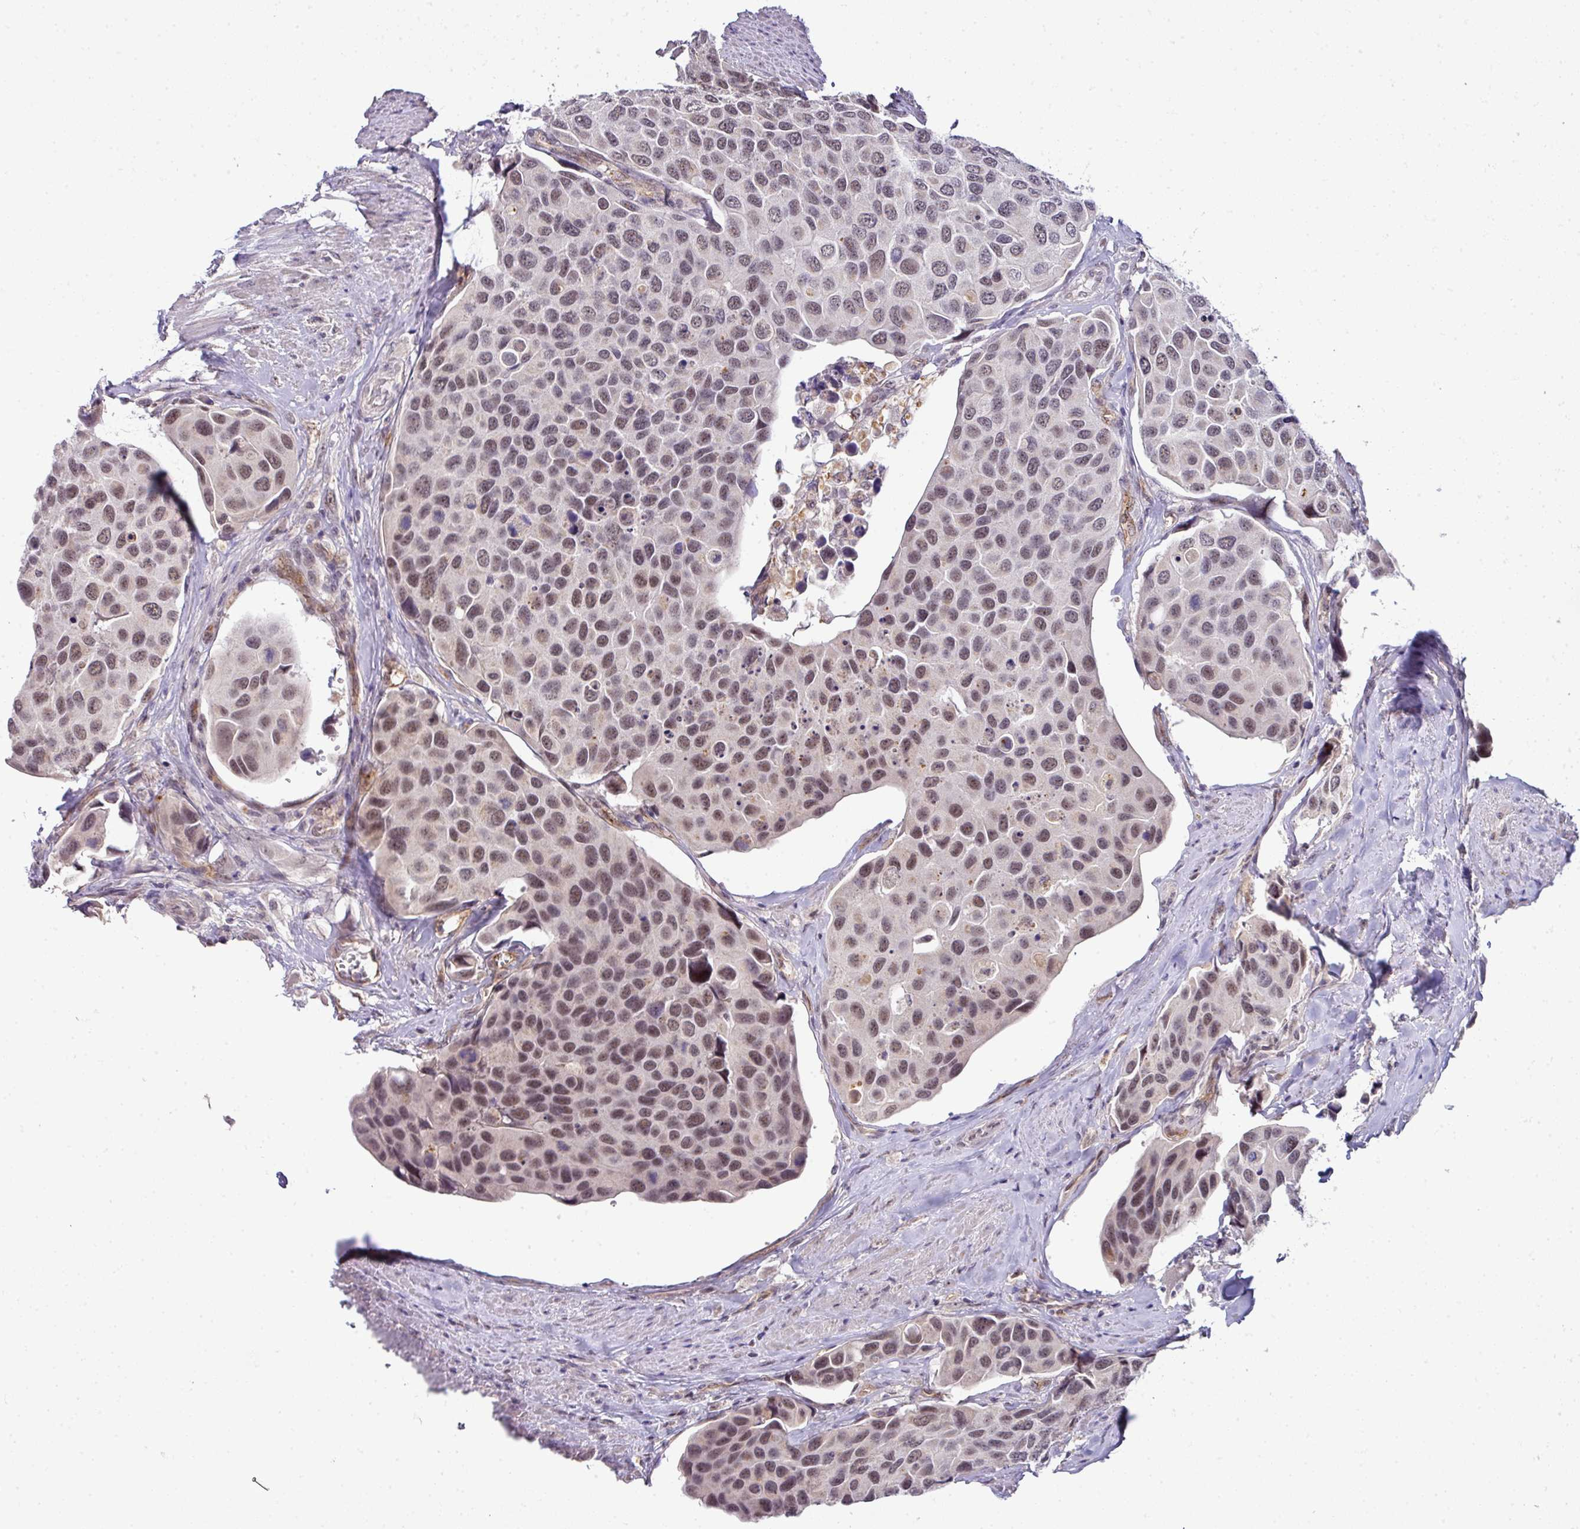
{"staining": {"intensity": "weak", "quantity": ">75%", "location": "nuclear"}, "tissue": "urothelial cancer", "cell_type": "Tumor cells", "image_type": "cancer", "snomed": [{"axis": "morphology", "description": "Urothelial carcinoma, High grade"}, {"axis": "topography", "description": "Urinary bladder"}], "caption": "Immunohistochemistry (IHC) staining of urothelial cancer, which exhibits low levels of weak nuclear expression in approximately >75% of tumor cells indicating weak nuclear protein staining. The staining was performed using DAB (brown) for protein detection and nuclei were counterstained in hematoxylin (blue).", "gene": "NAPSA", "patient": {"sex": "male", "age": 74}}